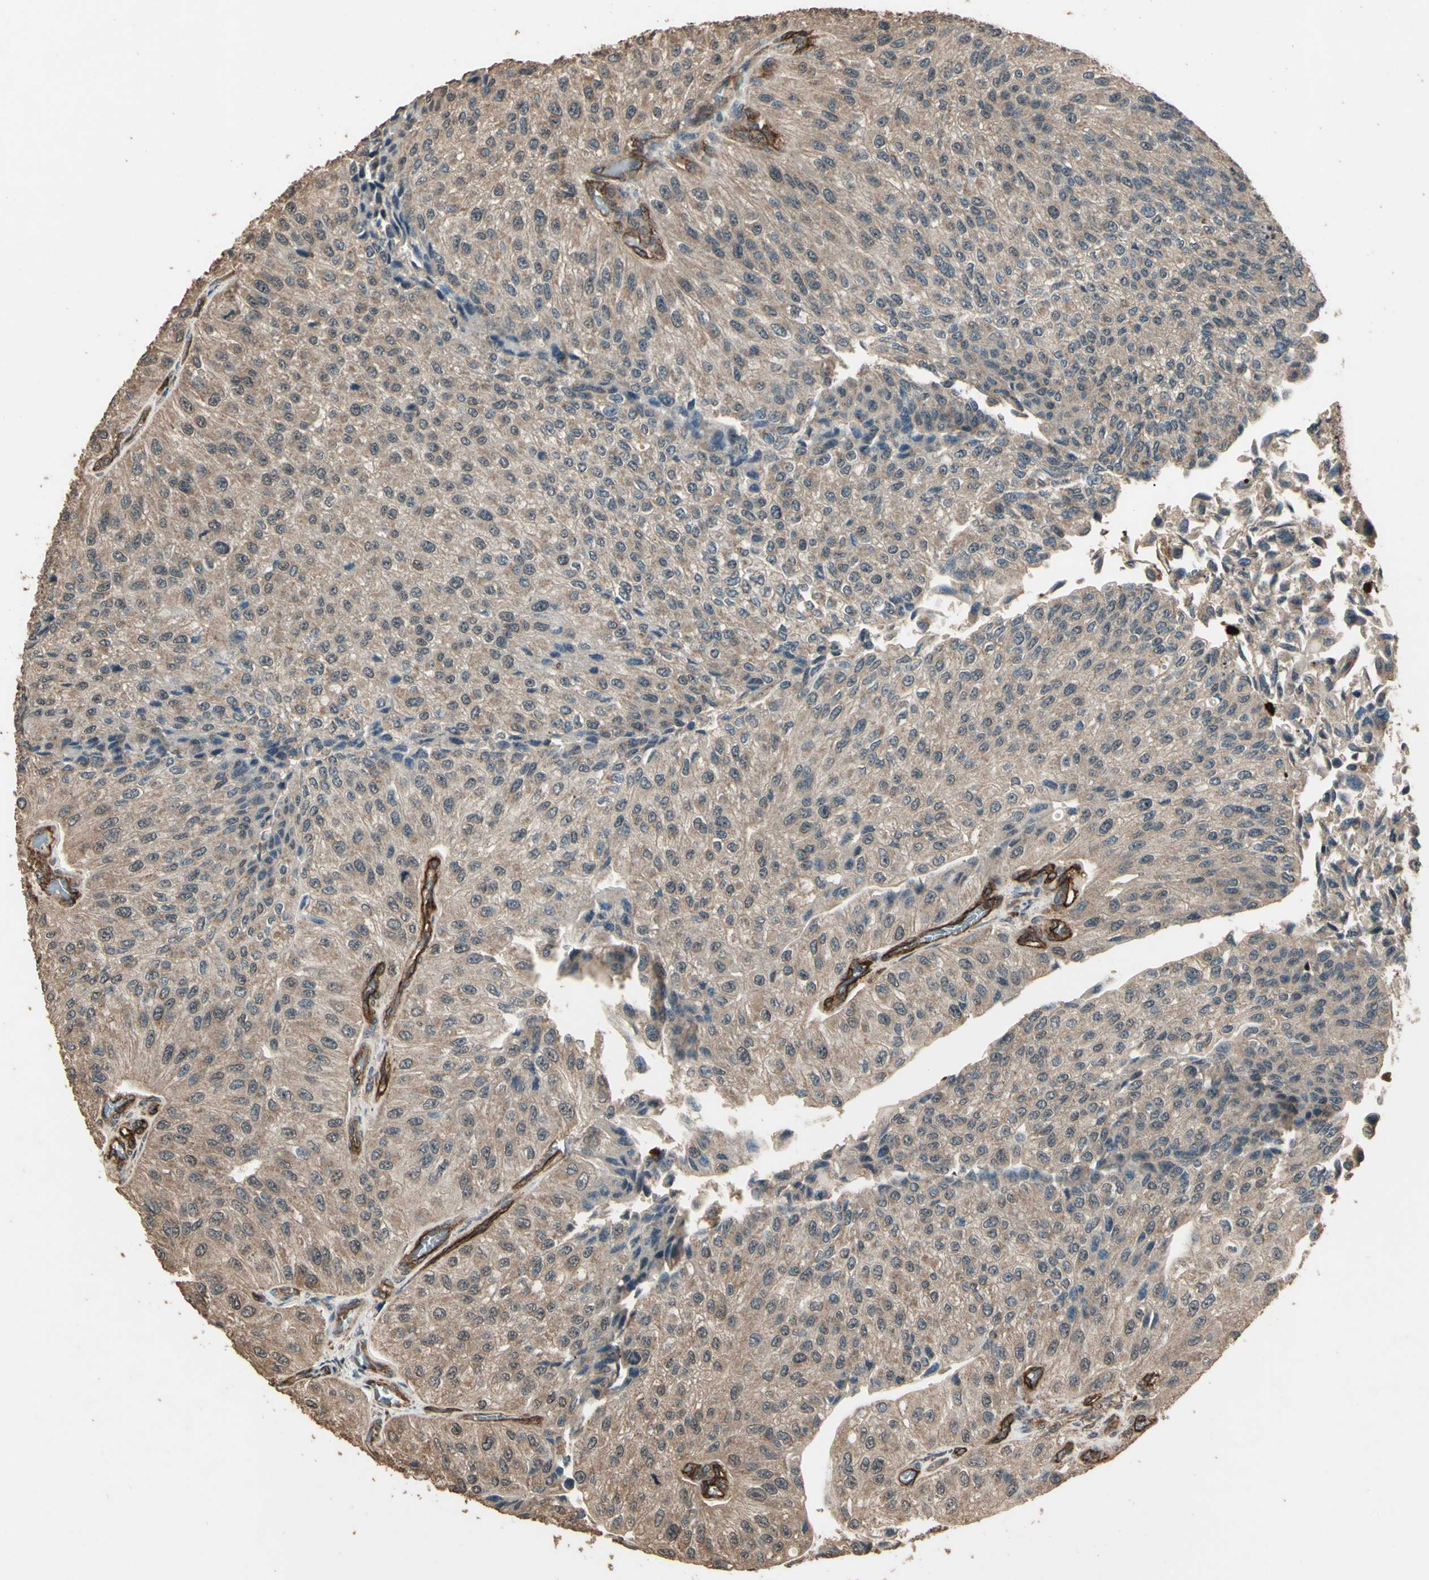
{"staining": {"intensity": "weak", "quantity": ">75%", "location": "cytoplasmic/membranous"}, "tissue": "urothelial cancer", "cell_type": "Tumor cells", "image_type": "cancer", "snomed": [{"axis": "morphology", "description": "Urothelial carcinoma, High grade"}, {"axis": "topography", "description": "Kidney"}, {"axis": "topography", "description": "Urinary bladder"}], "caption": "The immunohistochemical stain labels weak cytoplasmic/membranous staining in tumor cells of urothelial carcinoma (high-grade) tissue. (Brightfield microscopy of DAB IHC at high magnification).", "gene": "TSPO", "patient": {"sex": "male", "age": 77}}